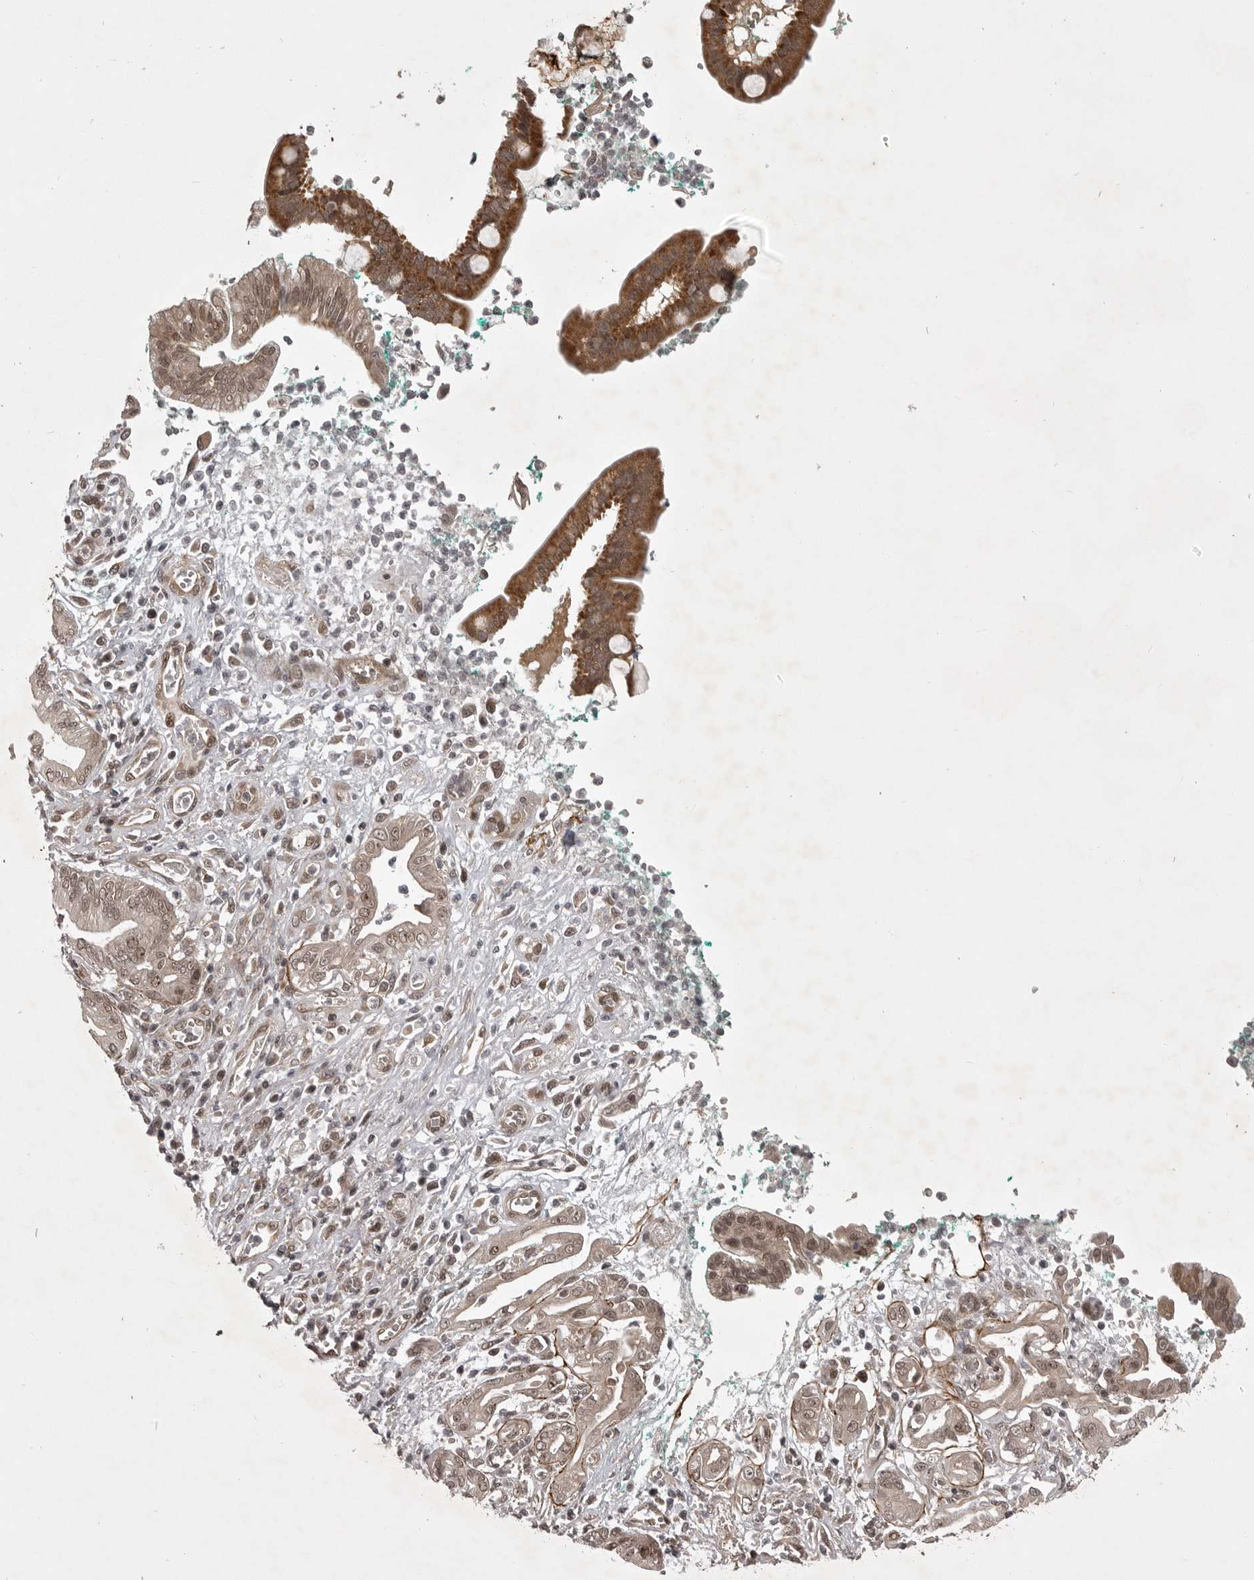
{"staining": {"intensity": "weak", "quantity": ">75%", "location": "nuclear"}, "tissue": "pancreatic cancer", "cell_type": "Tumor cells", "image_type": "cancer", "snomed": [{"axis": "morphology", "description": "Adenocarcinoma, NOS"}, {"axis": "topography", "description": "Pancreas"}], "caption": "About >75% of tumor cells in human pancreatic cancer display weak nuclear protein expression as visualized by brown immunohistochemical staining.", "gene": "SNX16", "patient": {"sex": "male", "age": 78}}